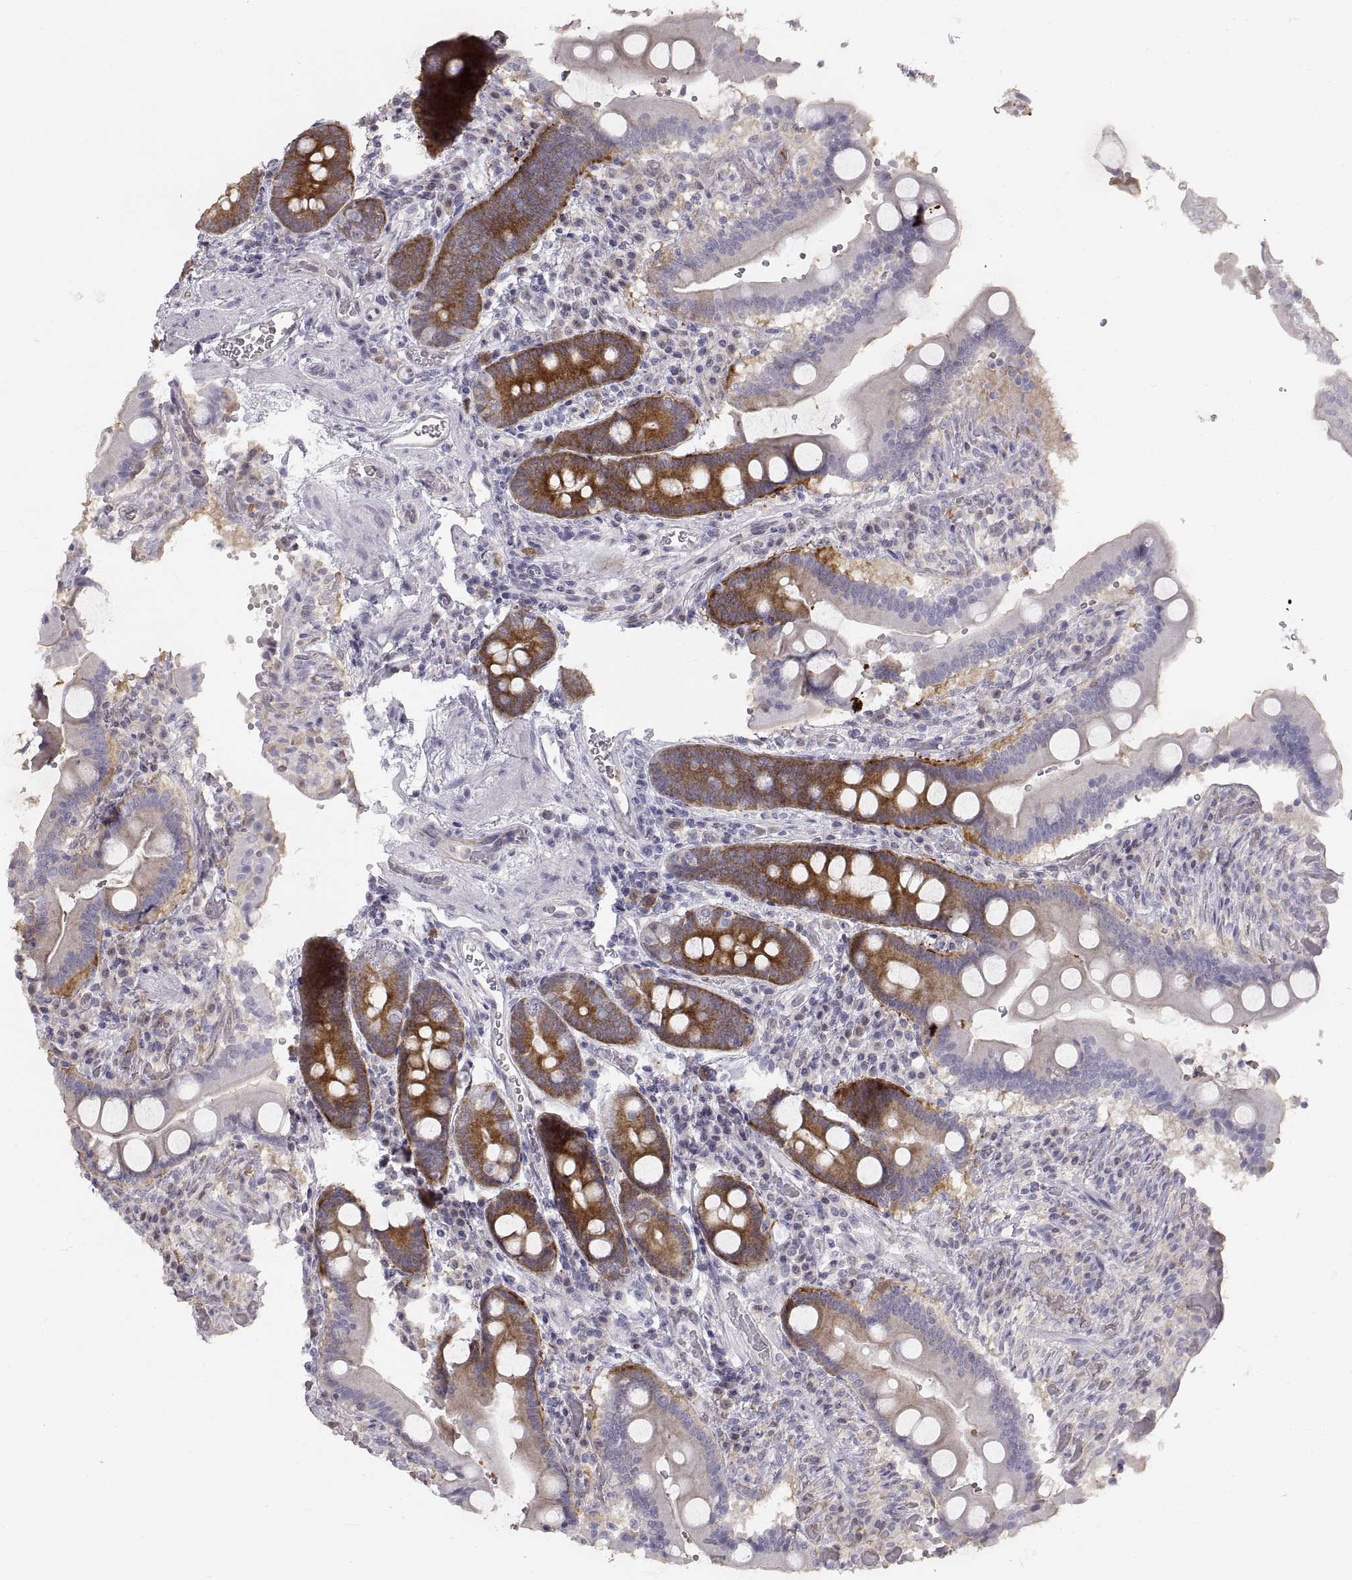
{"staining": {"intensity": "strong", "quantity": "<25%", "location": "cytoplasmic/membranous"}, "tissue": "duodenum", "cell_type": "Glandular cells", "image_type": "normal", "snomed": [{"axis": "morphology", "description": "Normal tissue, NOS"}, {"axis": "topography", "description": "Duodenum"}], "caption": "A photomicrograph showing strong cytoplasmic/membranous positivity in about <25% of glandular cells in unremarkable duodenum, as visualized by brown immunohistochemical staining.", "gene": "HSP90AB1", "patient": {"sex": "female", "age": 62}}